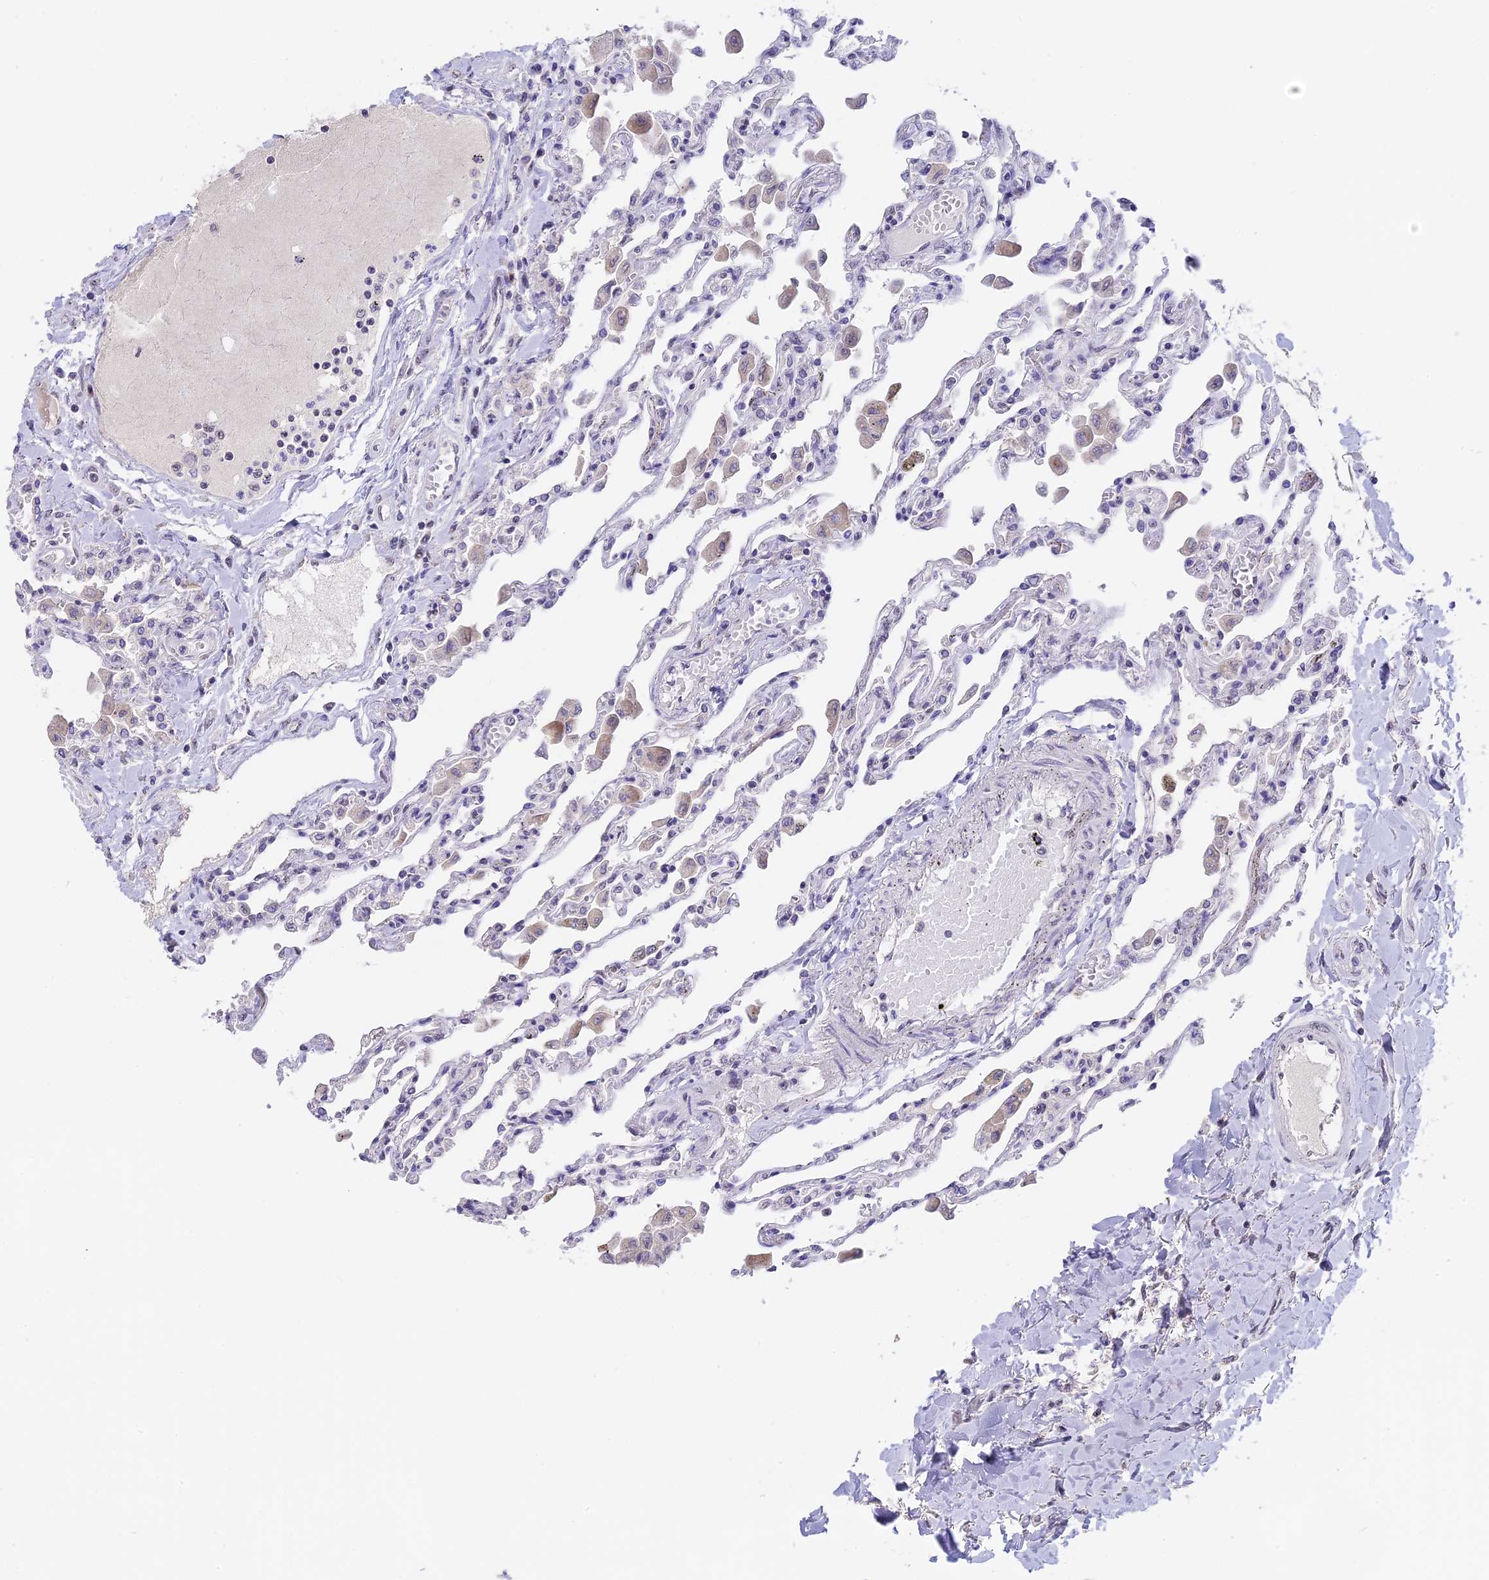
{"staining": {"intensity": "weak", "quantity": "25%-75%", "location": "nuclear"}, "tissue": "lung", "cell_type": "Alveolar cells", "image_type": "normal", "snomed": [{"axis": "morphology", "description": "Normal tissue, NOS"}, {"axis": "topography", "description": "Bronchus"}, {"axis": "topography", "description": "Lung"}], "caption": "Immunohistochemical staining of normal human lung displays low levels of weak nuclear staining in approximately 25%-75% of alveolar cells.", "gene": "SETD2", "patient": {"sex": "female", "age": 49}}